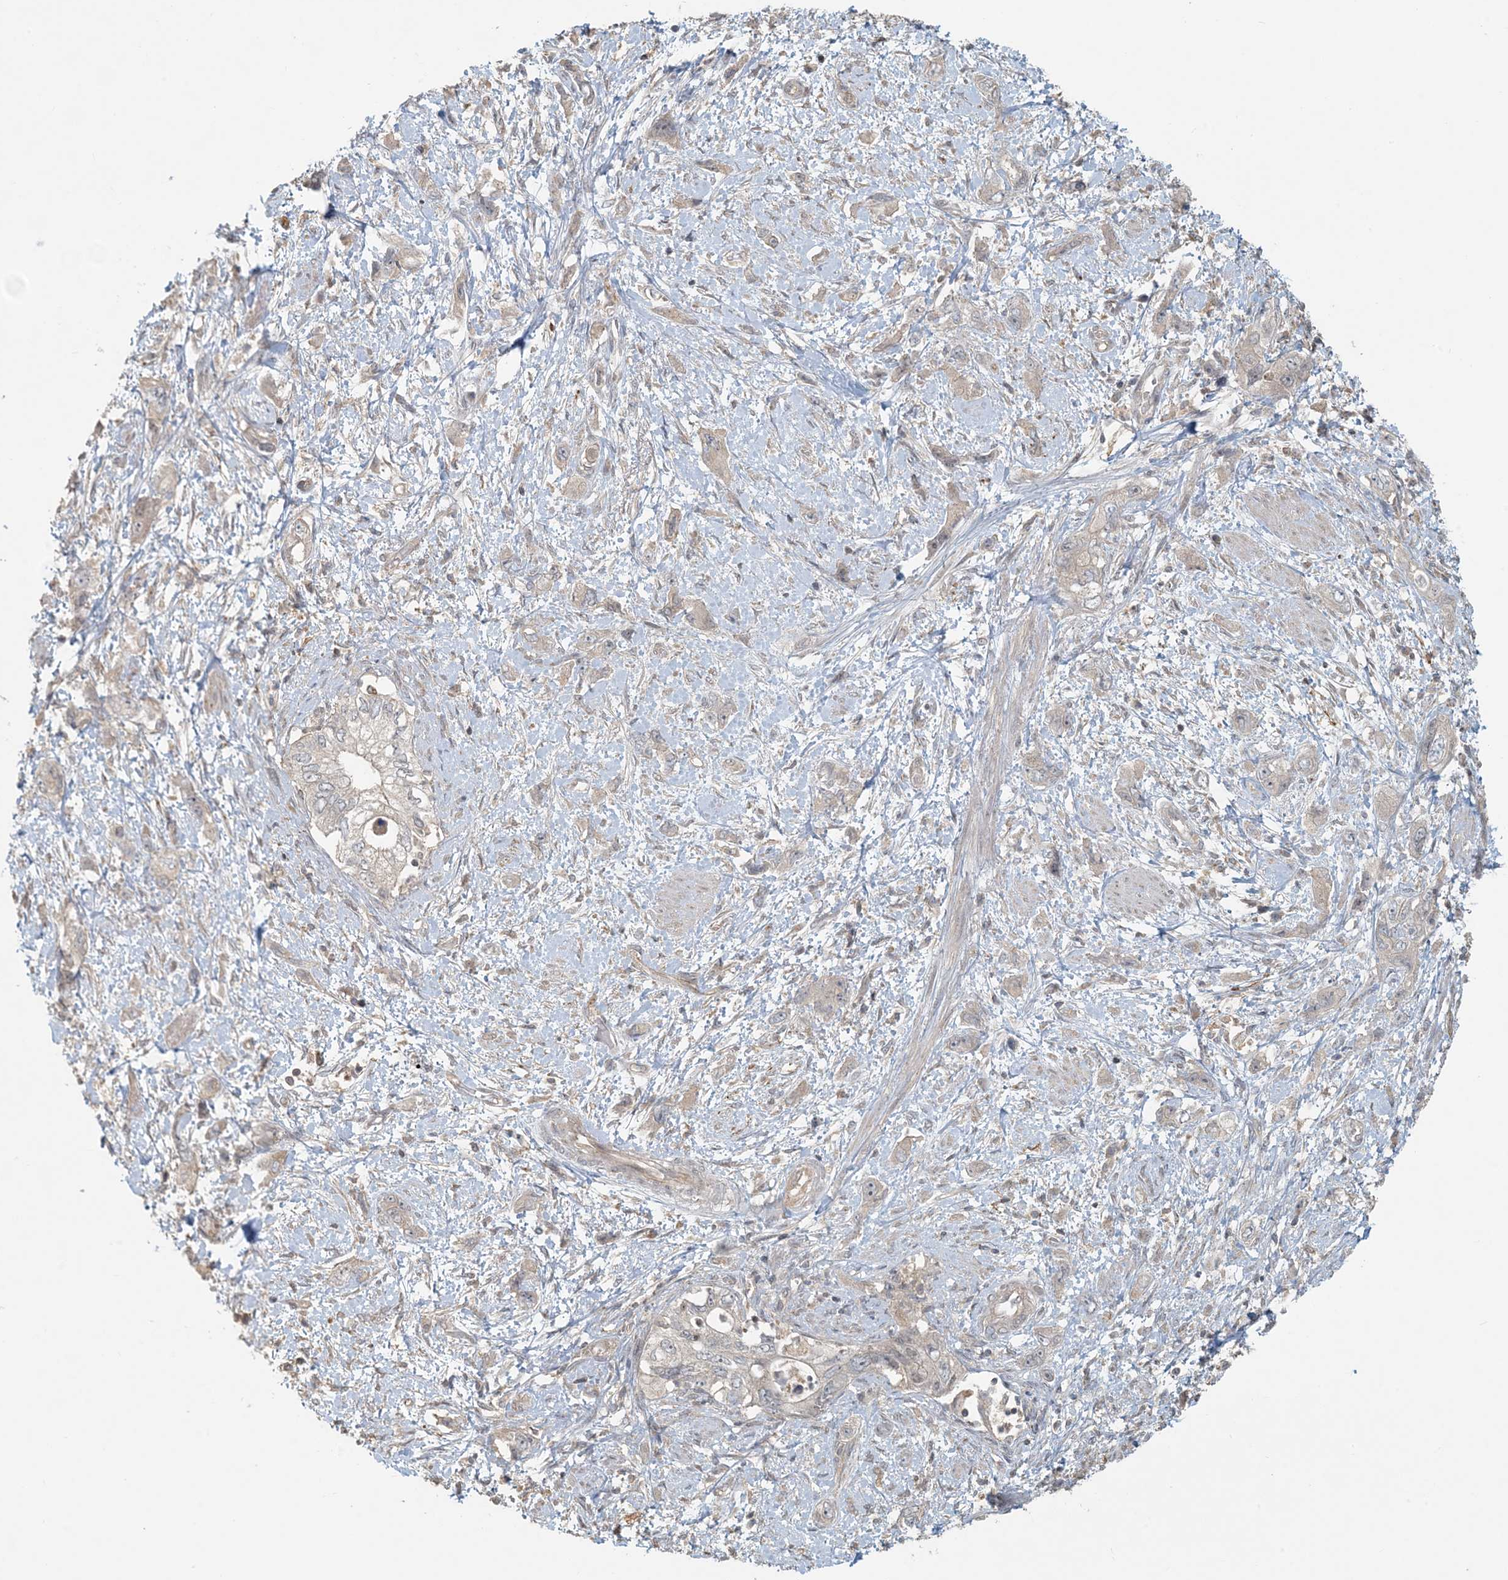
{"staining": {"intensity": "negative", "quantity": "none", "location": "none"}, "tissue": "pancreatic cancer", "cell_type": "Tumor cells", "image_type": "cancer", "snomed": [{"axis": "morphology", "description": "Adenocarcinoma, NOS"}, {"axis": "topography", "description": "Pancreas"}], "caption": "Immunohistochemistry (IHC) photomicrograph of pancreatic adenocarcinoma stained for a protein (brown), which reveals no positivity in tumor cells. (IHC, brightfield microscopy, high magnification).", "gene": "OBI1", "patient": {"sex": "female", "age": 73}}